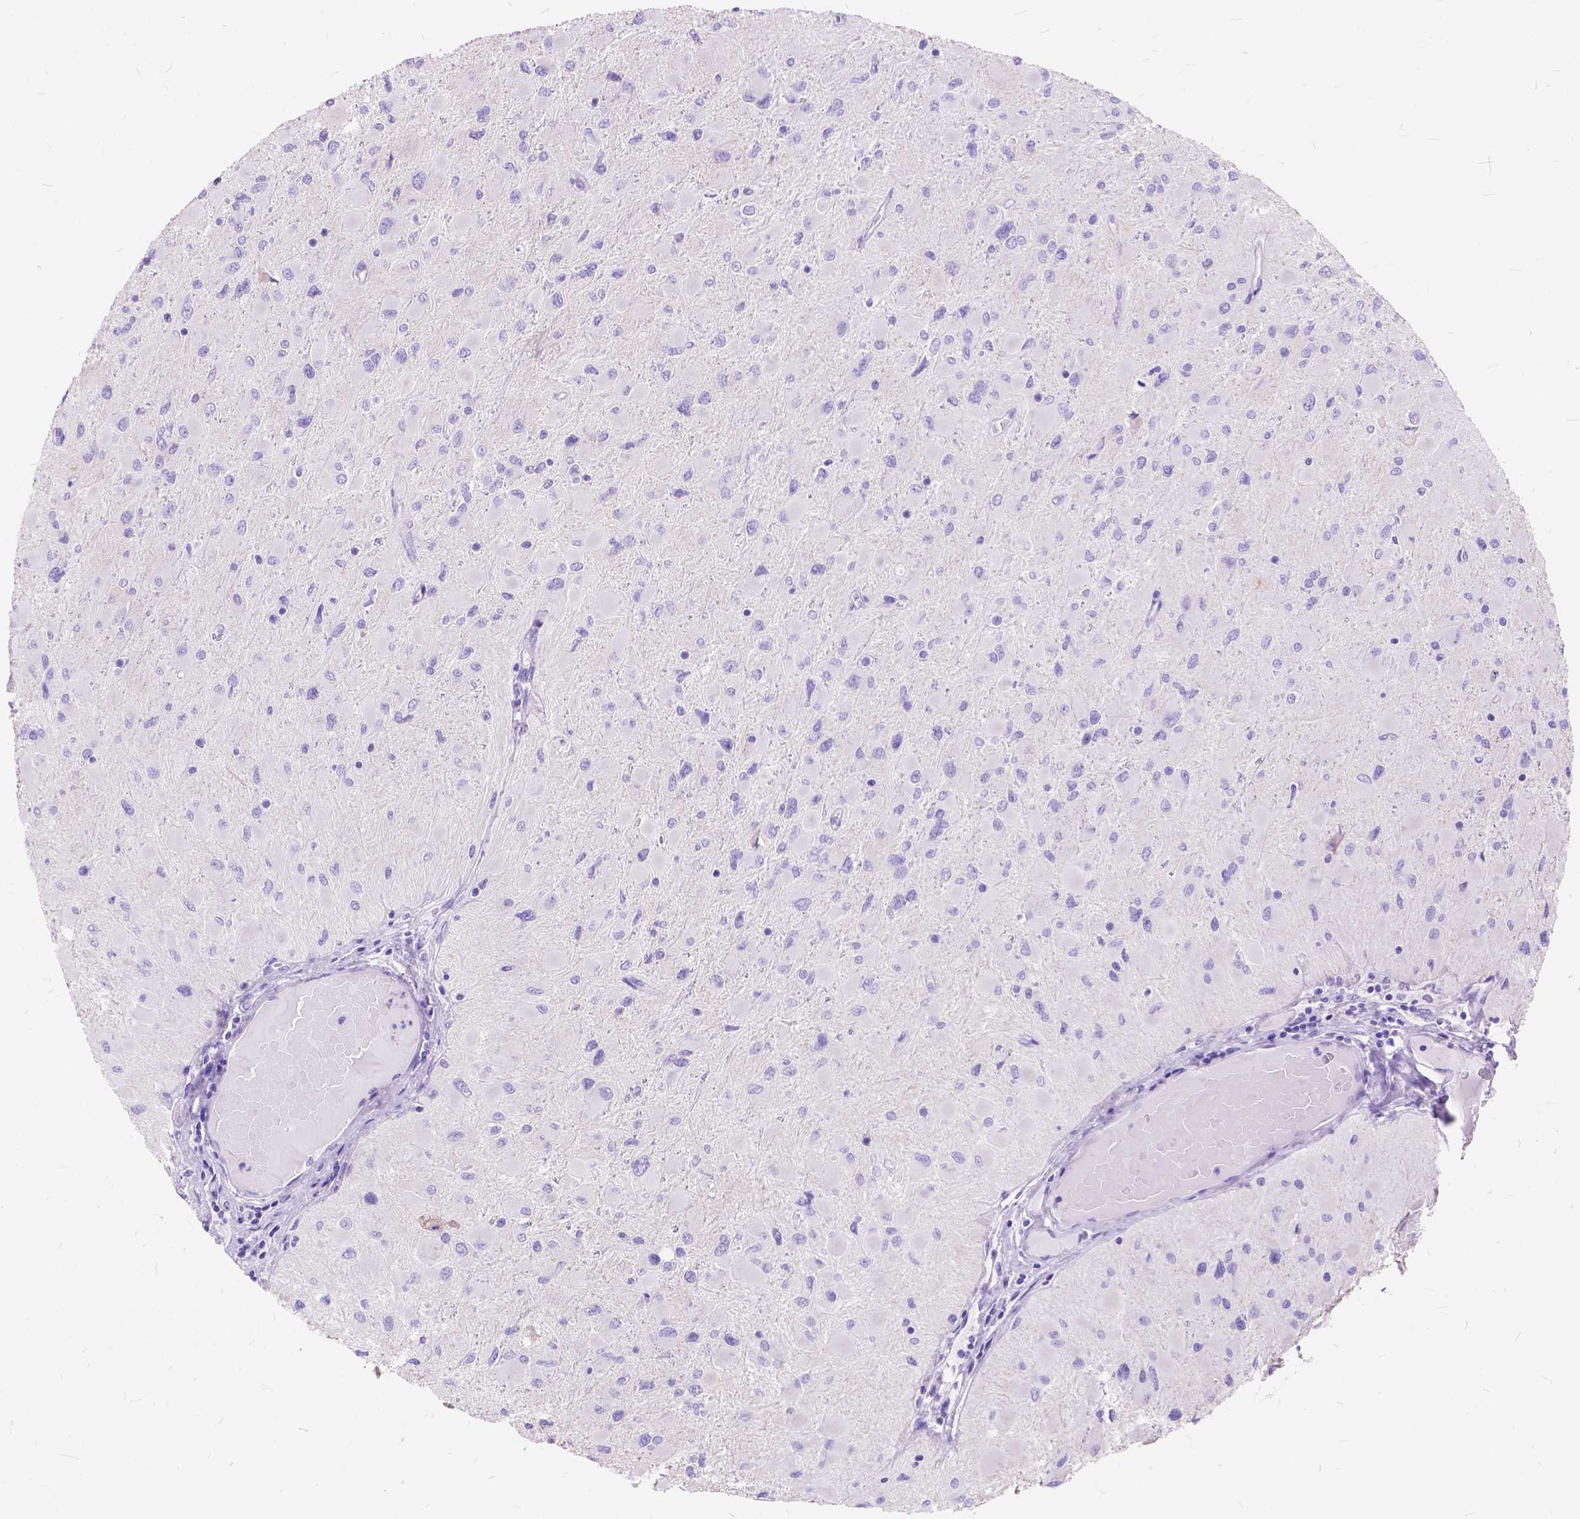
{"staining": {"intensity": "negative", "quantity": "none", "location": "none"}, "tissue": "glioma", "cell_type": "Tumor cells", "image_type": "cancer", "snomed": [{"axis": "morphology", "description": "Glioma, malignant, High grade"}, {"axis": "topography", "description": "Cerebral cortex"}], "caption": "Glioma stained for a protein using IHC demonstrates no staining tumor cells.", "gene": "FOXL2", "patient": {"sex": "female", "age": 36}}